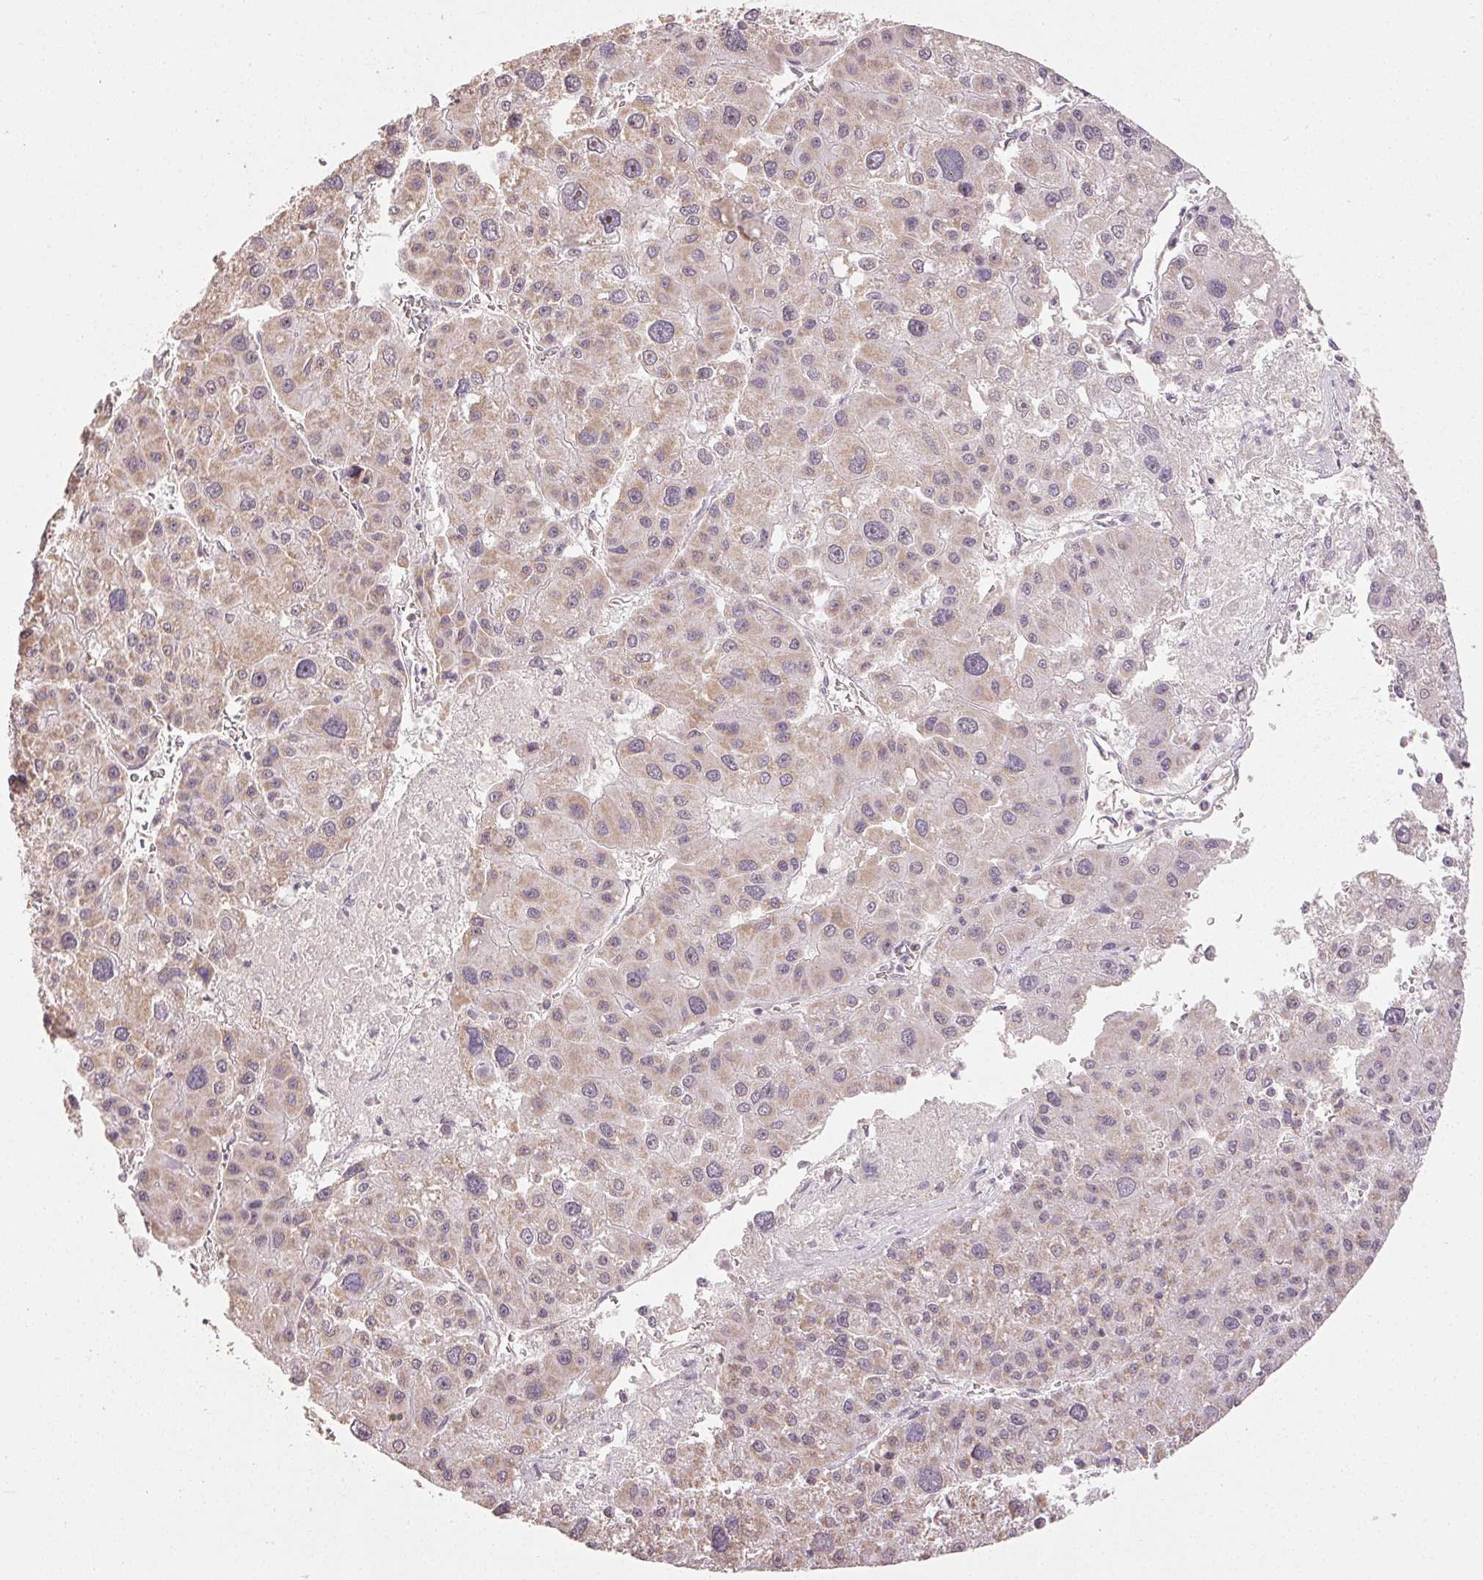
{"staining": {"intensity": "weak", "quantity": "25%-75%", "location": "cytoplasmic/membranous"}, "tissue": "liver cancer", "cell_type": "Tumor cells", "image_type": "cancer", "snomed": [{"axis": "morphology", "description": "Carcinoma, Hepatocellular, NOS"}, {"axis": "topography", "description": "Liver"}], "caption": "IHC of liver hepatocellular carcinoma shows low levels of weak cytoplasmic/membranous positivity in approximately 25%-75% of tumor cells. (Stains: DAB (3,3'-diaminobenzidine) in brown, nuclei in blue, Microscopy: brightfield microscopy at high magnification).", "gene": "CLASP1", "patient": {"sex": "male", "age": 73}}